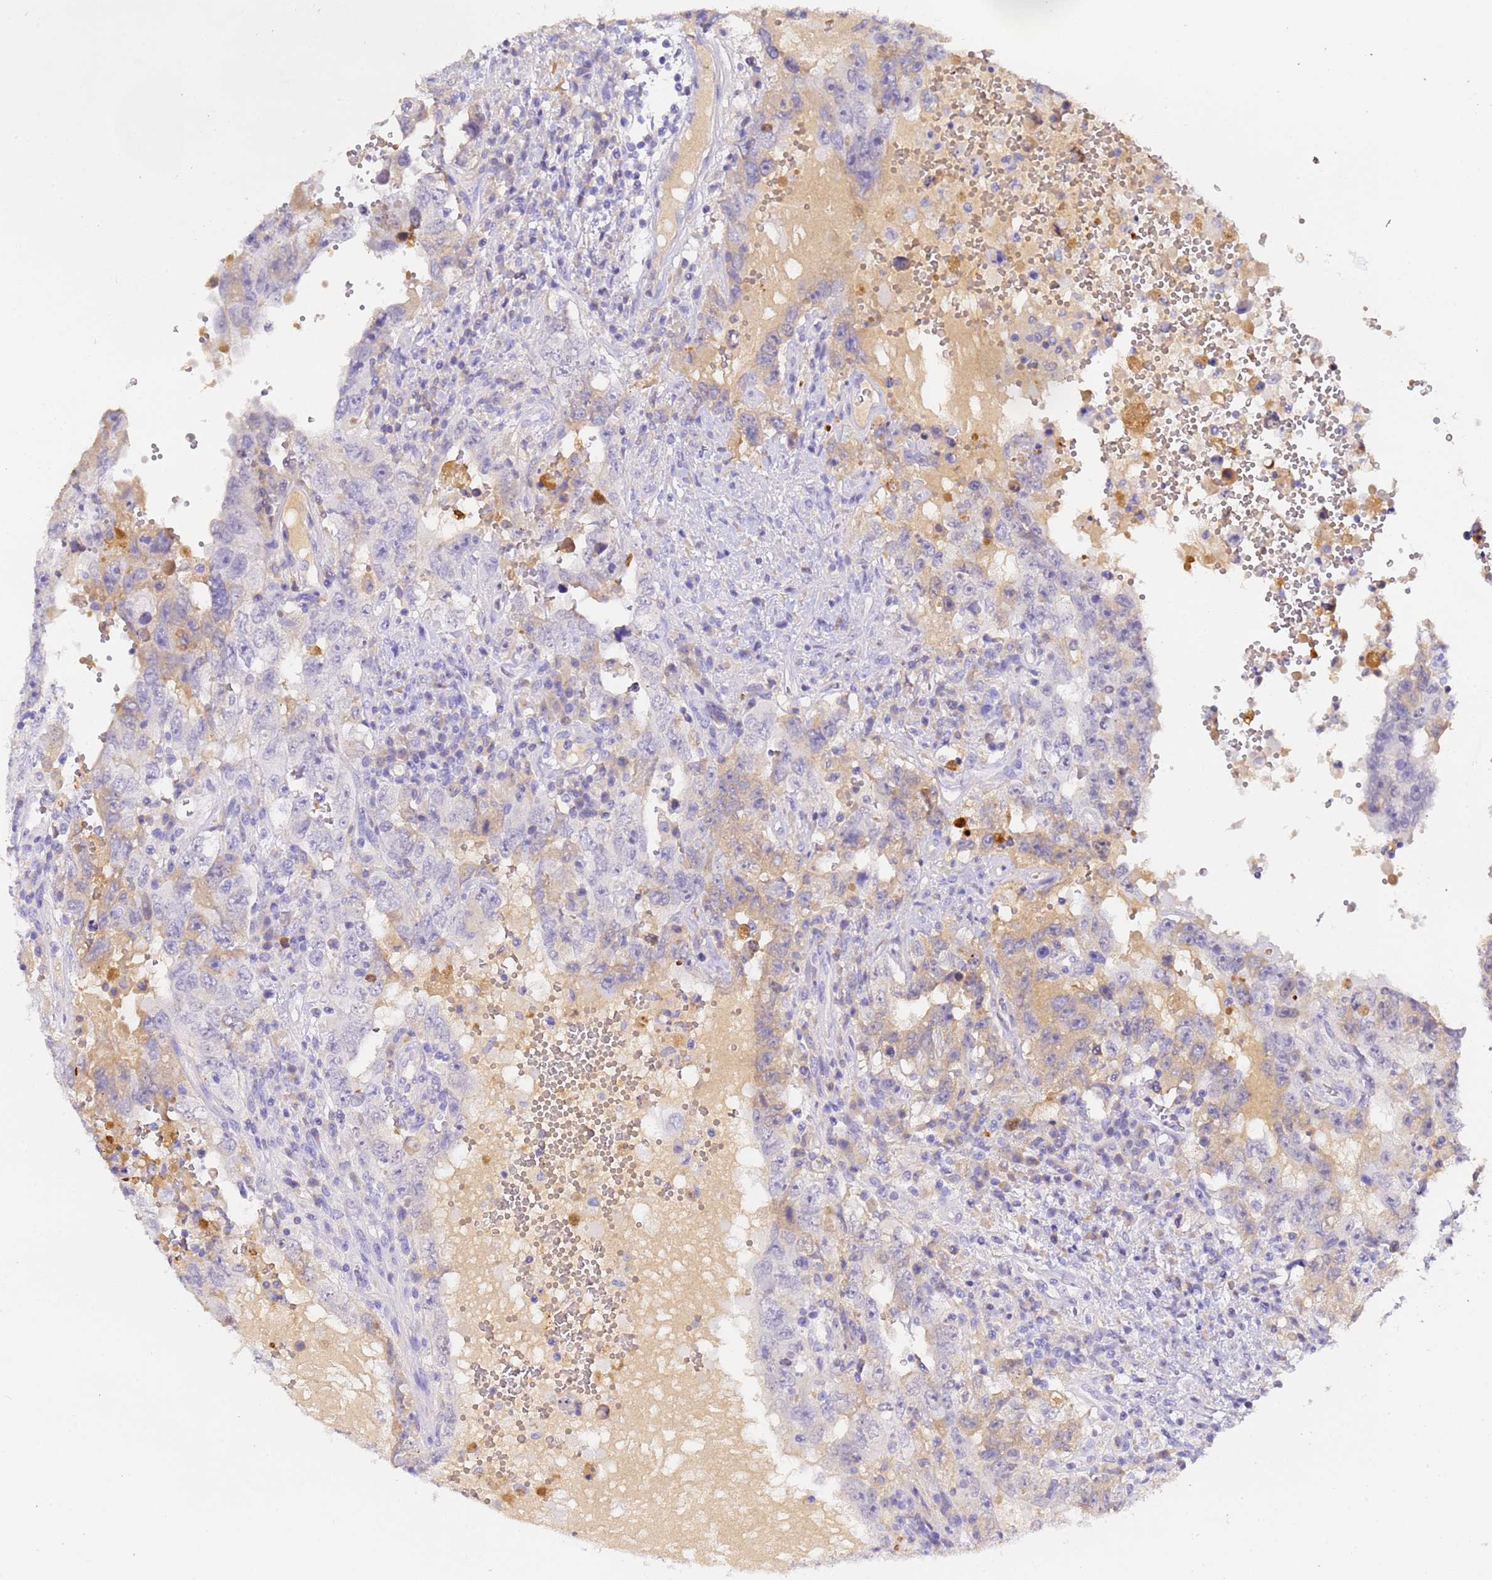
{"staining": {"intensity": "weak", "quantity": "25%-75%", "location": "cytoplasmic/membranous"}, "tissue": "testis cancer", "cell_type": "Tumor cells", "image_type": "cancer", "snomed": [{"axis": "morphology", "description": "Carcinoma, Embryonal, NOS"}, {"axis": "topography", "description": "Testis"}], "caption": "Immunohistochemical staining of human testis cancer reveals weak cytoplasmic/membranous protein expression in about 25%-75% of tumor cells. (DAB = brown stain, brightfield microscopy at high magnification).", "gene": "CFHR2", "patient": {"sex": "male", "age": 26}}